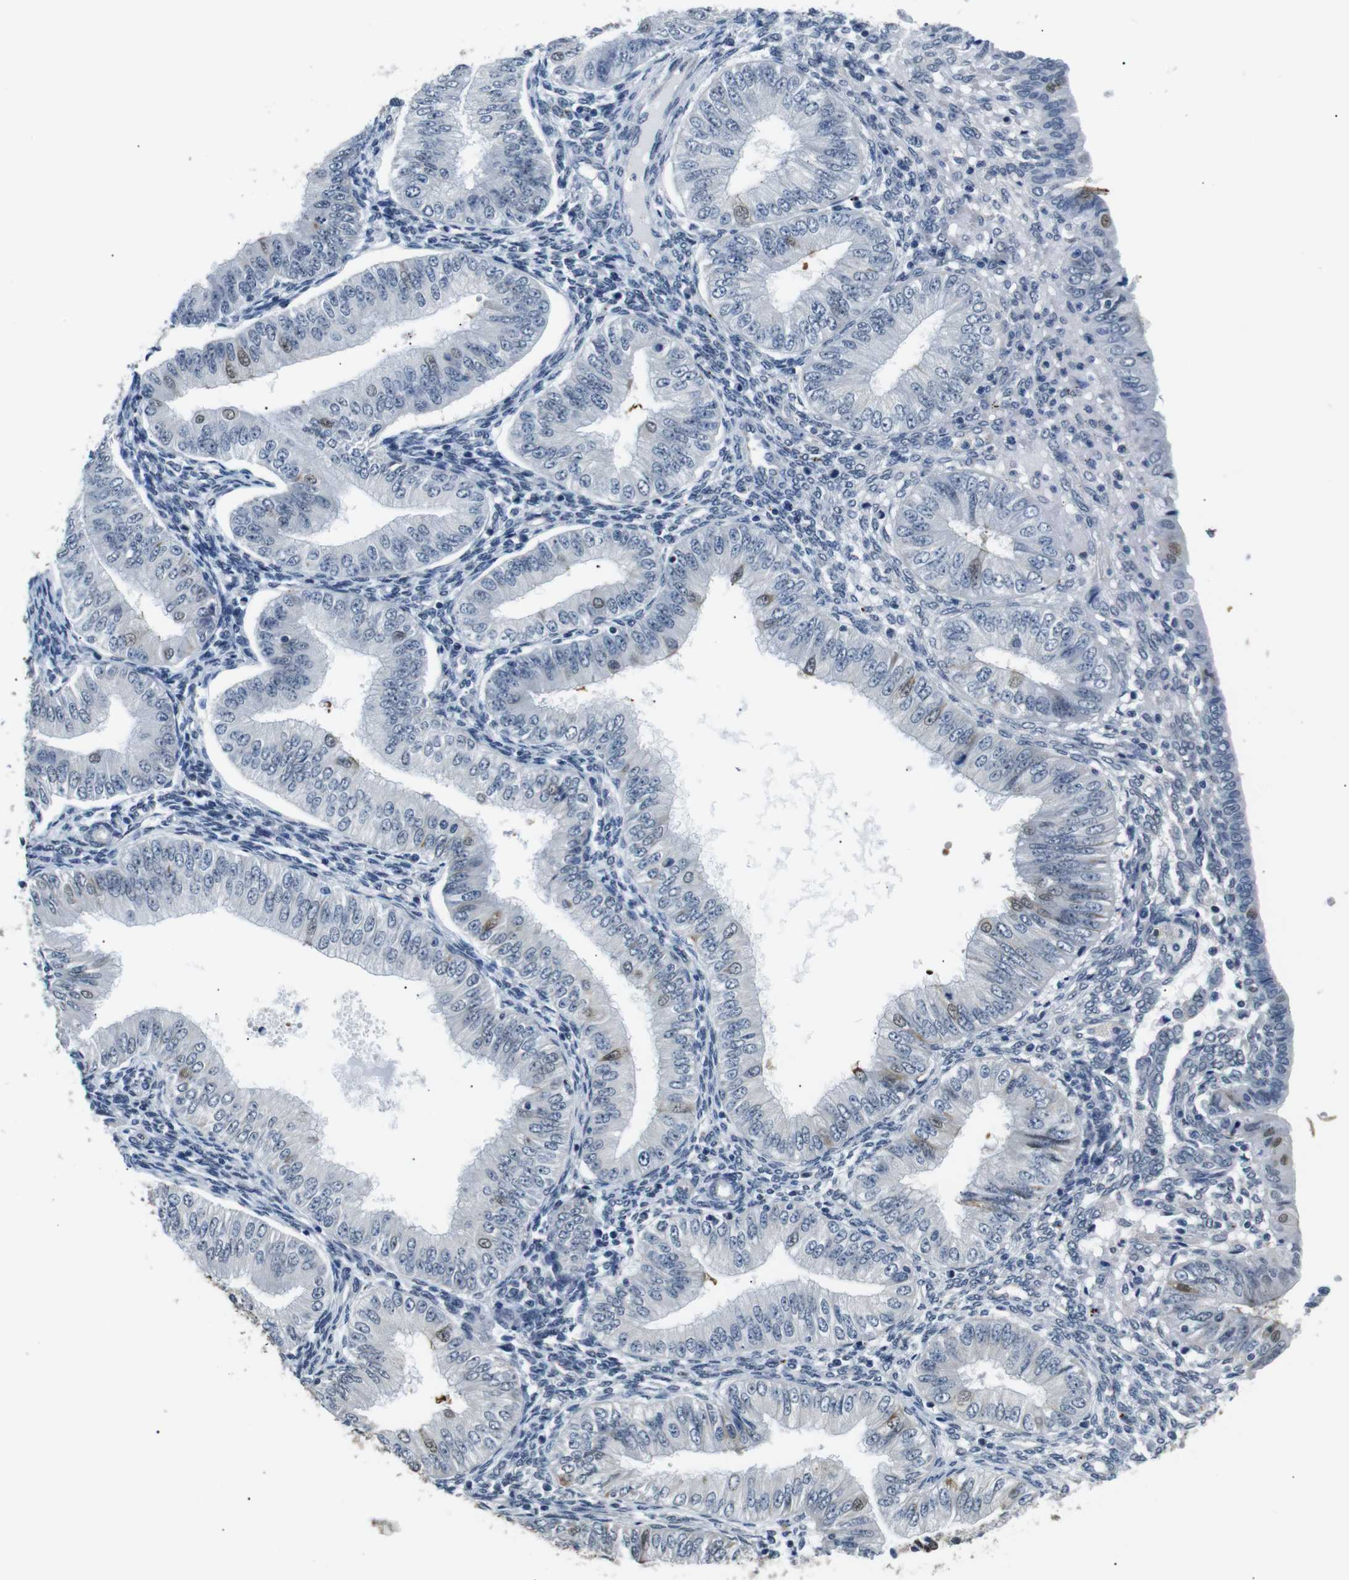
{"staining": {"intensity": "weak", "quantity": "<25%", "location": "nuclear"}, "tissue": "endometrial cancer", "cell_type": "Tumor cells", "image_type": "cancer", "snomed": [{"axis": "morphology", "description": "Normal tissue, NOS"}, {"axis": "morphology", "description": "Adenocarcinoma, NOS"}, {"axis": "topography", "description": "Endometrium"}], "caption": "Adenocarcinoma (endometrial) stained for a protein using immunohistochemistry (IHC) exhibits no expression tumor cells.", "gene": "TAFA1", "patient": {"sex": "female", "age": 53}}